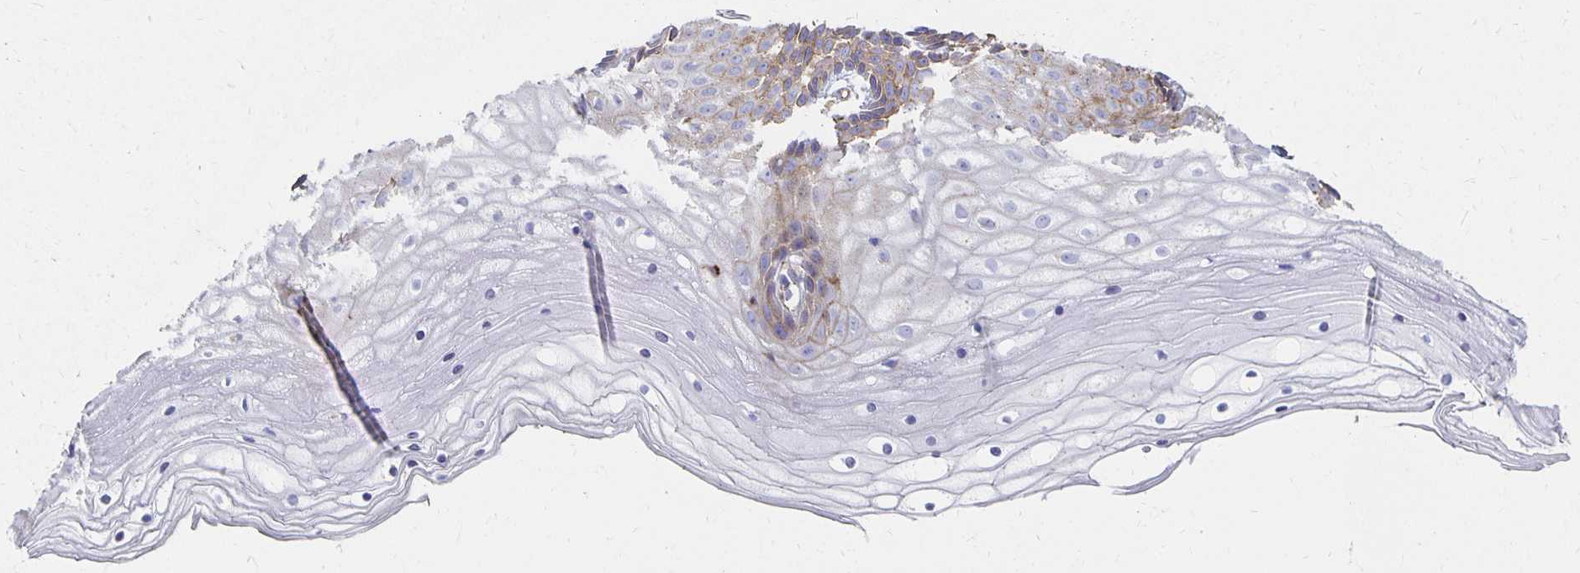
{"staining": {"intensity": "moderate", "quantity": "25%-75%", "location": "cytoplasmic/membranous"}, "tissue": "cervix", "cell_type": "Glandular cells", "image_type": "normal", "snomed": [{"axis": "morphology", "description": "Normal tissue, NOS"}, {"axis": "topography", "description": "Cervix"}], "caption": "Brown immunohistochemical staining in unremarkable human cervix reveals moderate cytoplasmic/membranous positivity in about 25%-75% of glandular cells. (Stains: DAB (3,3'-diaminobenzidine) in brown, nuclei in blue, Microscopy: brightfield microscopy at high magnification).", "gene": "TAAR1", "patient": {"sex": "female", "age": 36}}